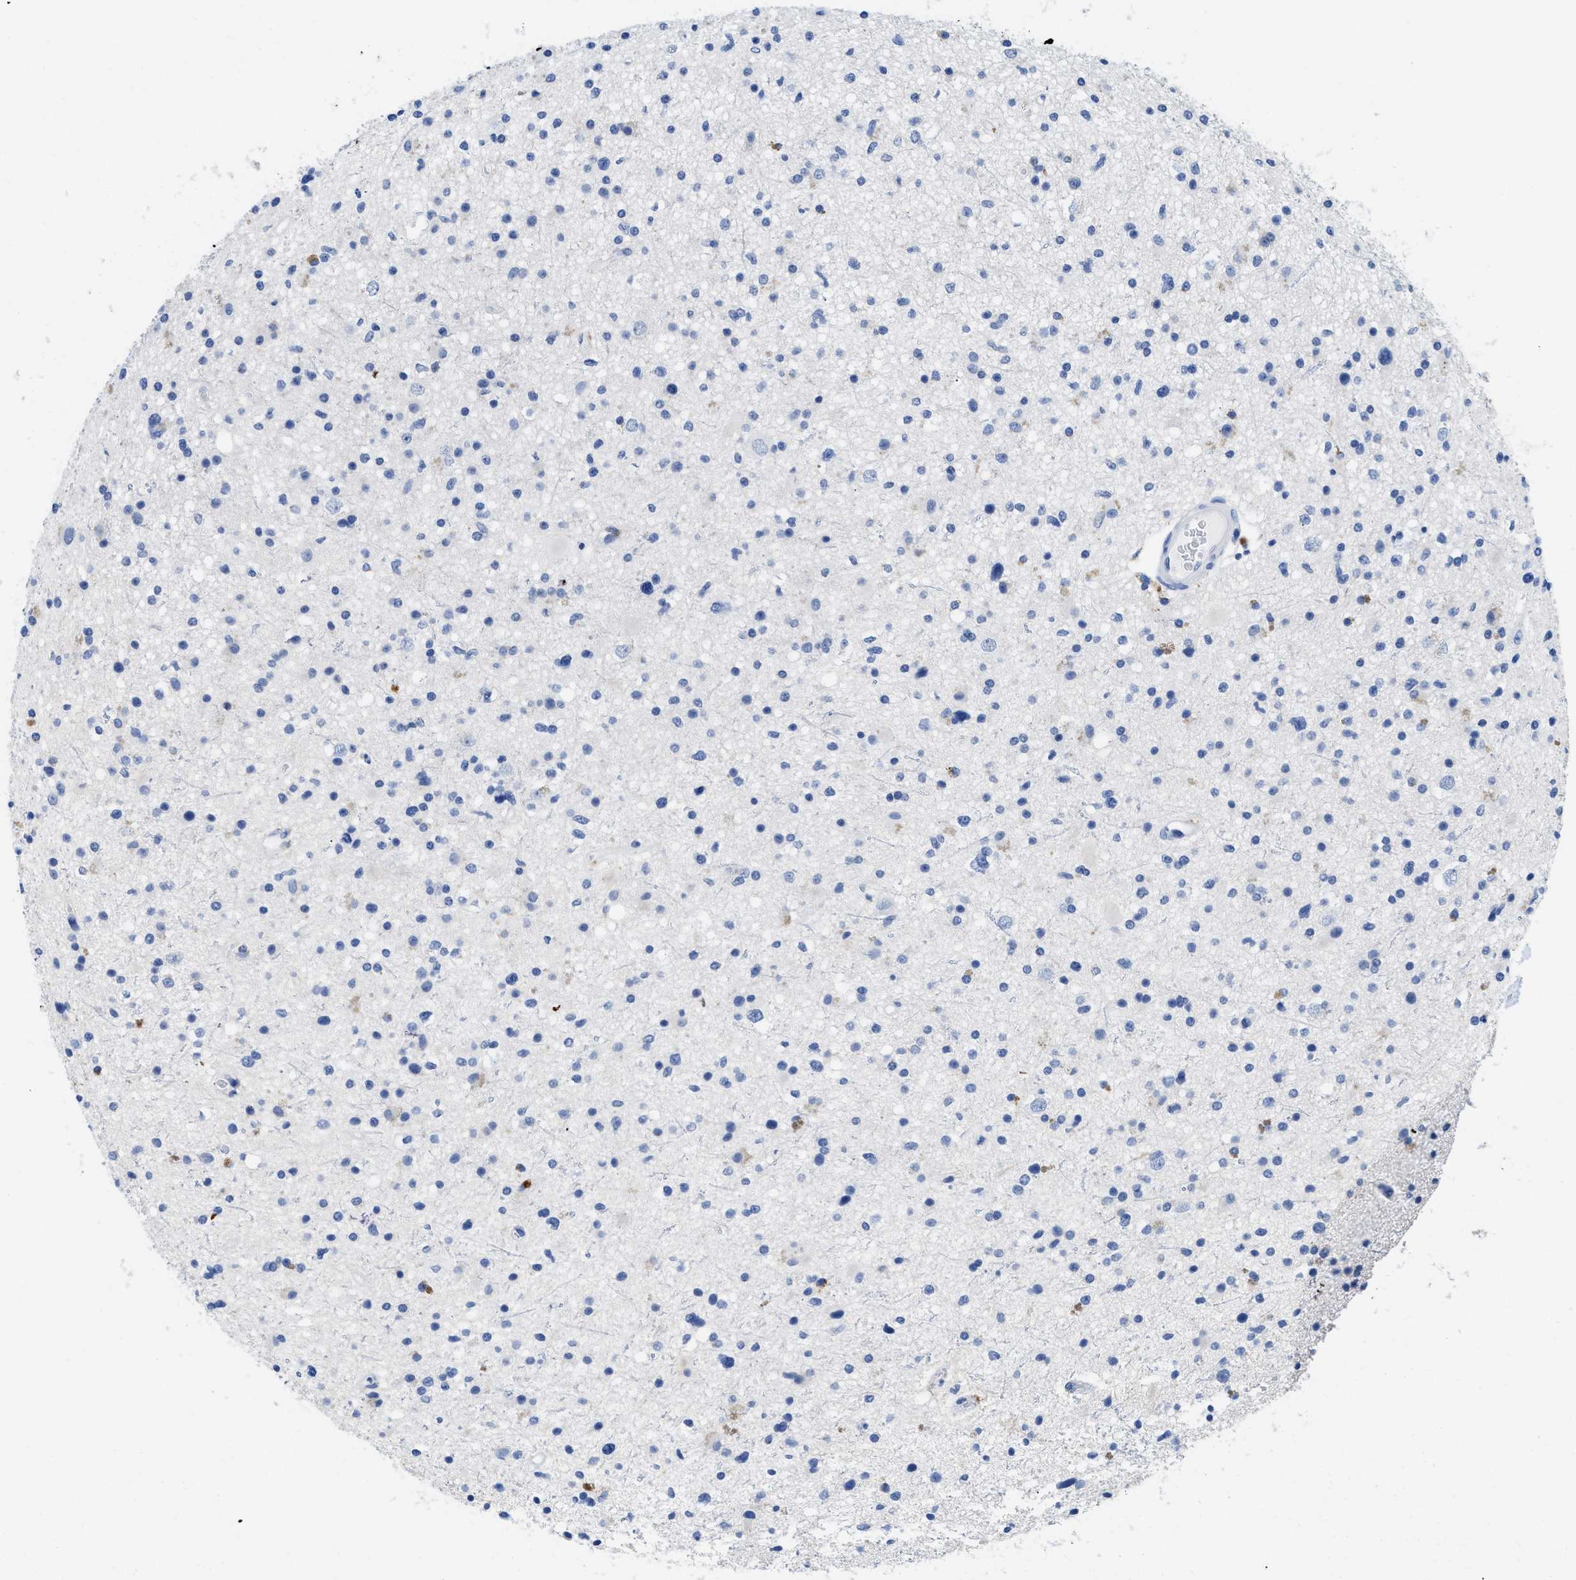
{"staining": {"intensity": "negative", "quantity": "none", "location": "none"}, "tissue": "glioma", "cell_type": "Tumor cells", "image_type": "cancer", "snomed": [{"axis": "morphology", "description": "Glioma, malignant, High grade"}, {"axis": "topography", "description": "Brain"}], "caption": "Immunohistochemical staining of human glioma reveals no significant expression in tumor cells. Nuclei are stained in blue.", "gene": "APOBEC2", "patient": {"sex": "male", "age": 33}}